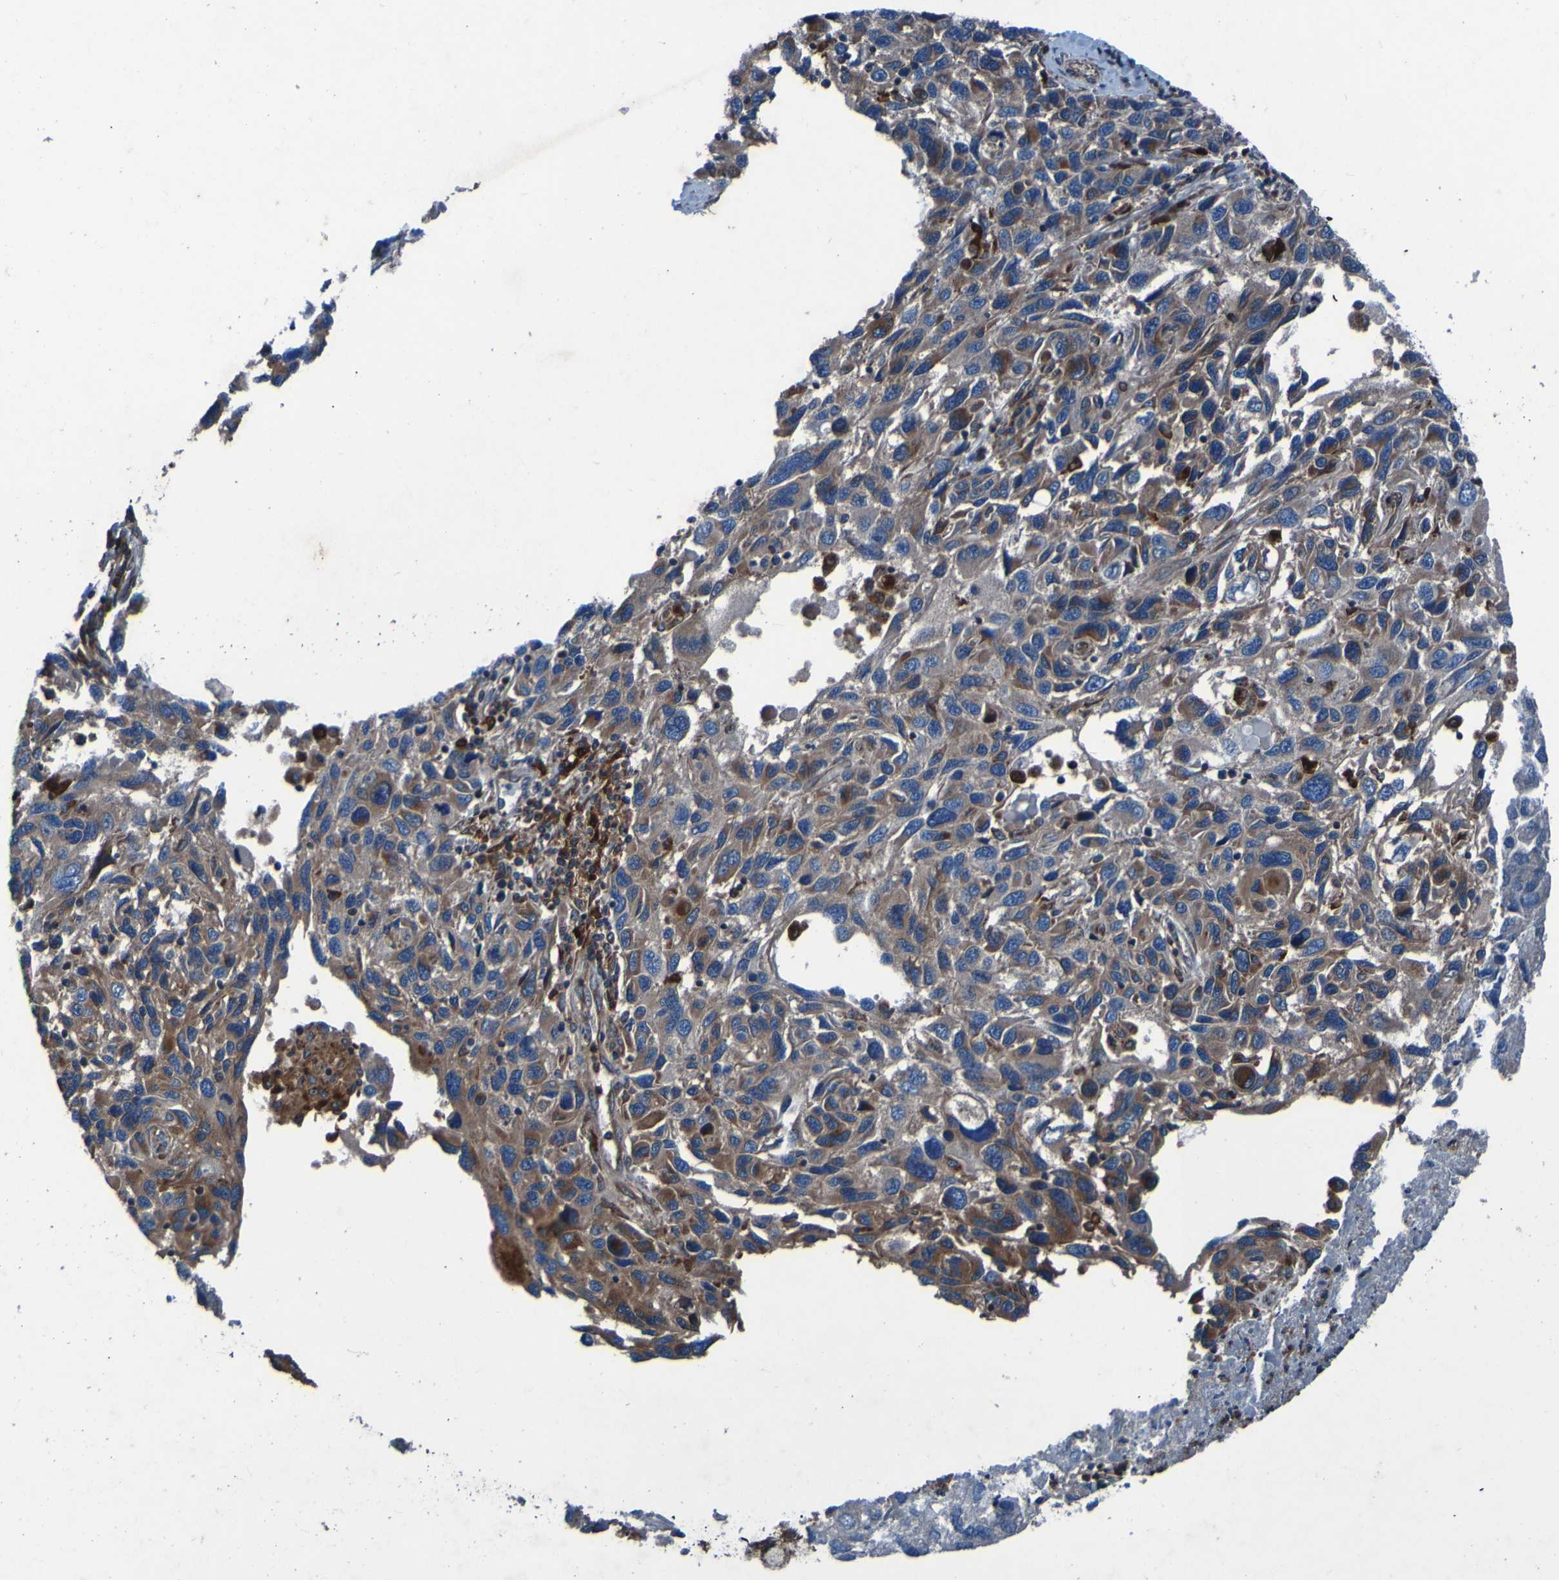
{"staining": {"intensity": "moderate", "quantity": ">75%", "location": "cytoplasmic/membranous"}, "tissue": "melanoma", "cell_type": "Tumor cells", "image_type": "cancer", "snomed": [{"axis": "morphology", "description": "Malignant melanoma, NOS"}, {"axis": "topography", "description": "Skin"}], "caption": "Immunohistochemistry (IHC) staining of malignant melanoma, which displays medium levels of moderate cytoplasmic/membranous positivity in about >75% of tumor cells indicating moderate cytoplasmic/membranous protein expression. The staining was performed using DAB (3,3'-diaminobenzidine) (brown) for protein detection and nuclei were counterstained in hematoxylin (blue).", "gene": "RAB5B", "patient": {"sex": "male", "age": 53}}